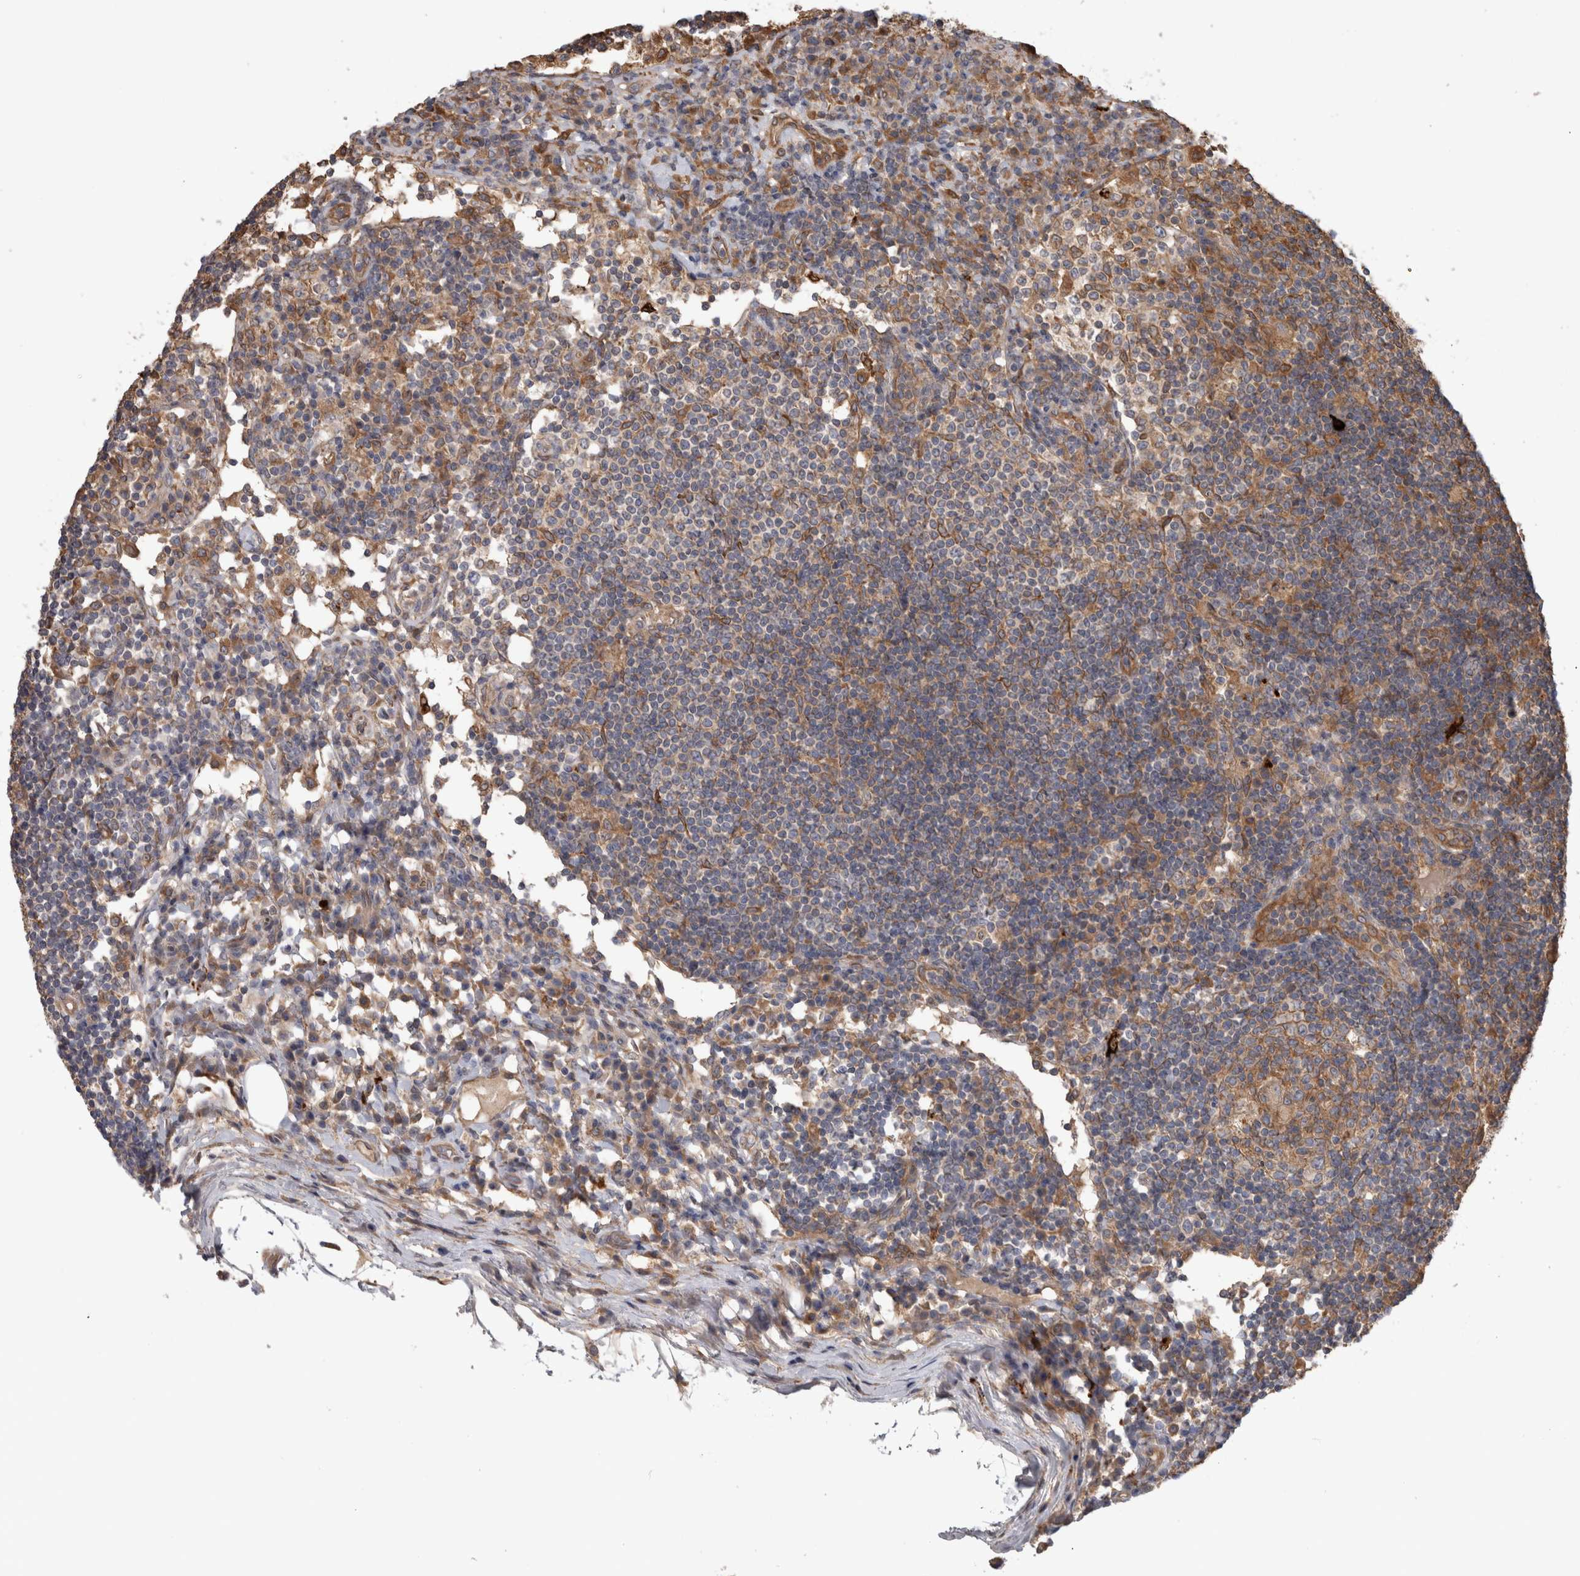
{"staining": {"intensity": "moderate", "quantity": "25%-75%", "location": "cytoplasmic/membranous"}, "tissue": "lymph node", "cell_type": "Germinal center cells", "image_type": "normal", "snomed": [{"axis": "morphology", "description": "Normal tissue, NOS"}, {"axis": "topography", "description": "Lymph node"}], "caption": "Immunohistochemistry of normal lymph node demonstrates medium levels of moderate cytoplasmic/membranous expression in about 25%-75% of germinal center cells. (DAB = brown stain, brightfield microscopy at high magnification).", "gene": "TARBP1", "patient": {"sex": "female", "age": 53}}